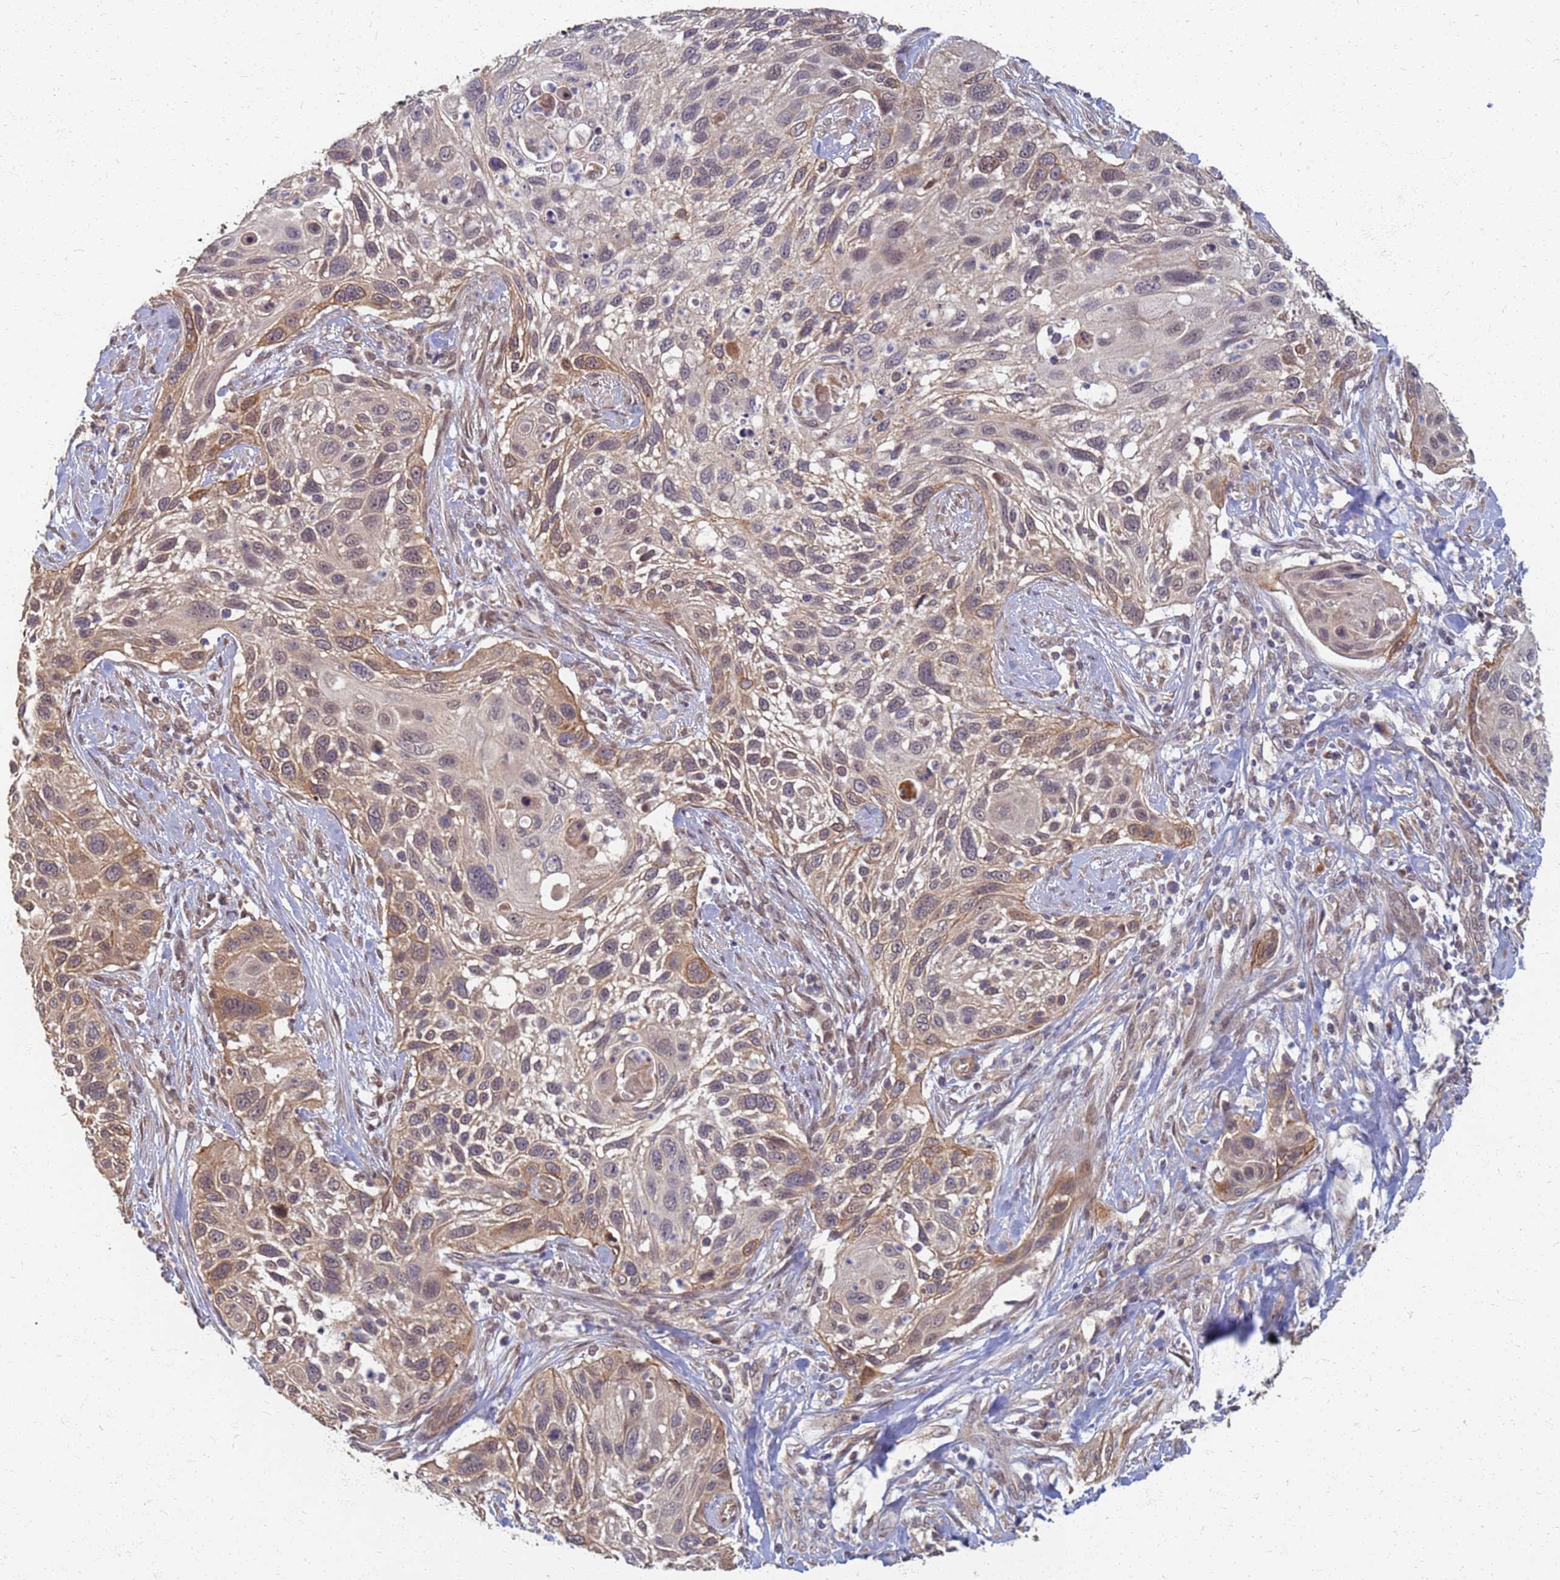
{"staining": {"intensity": "moderate", "quantity": "25%-75%", "location": "cytoplasmic/membranous"}, "tissue": "cervical cancer", "cell_type": "Tumor cells", "image_type": "cancer", "snomed": [{"axis": "morphology", "description": "Squamous cell carcinoma, NOS"}, {"axis": "topography", "description": "Cervix"}], "caption": "Human cervical cancer (squamous cell carcinoma) stained with a brown dye demonstrates moderate cytoplasmic/membranous positive staining in approximately 25%-75% of tumor cells.", "gene": "ITGB4", "patient": {"sex": "female", "age": 70}}